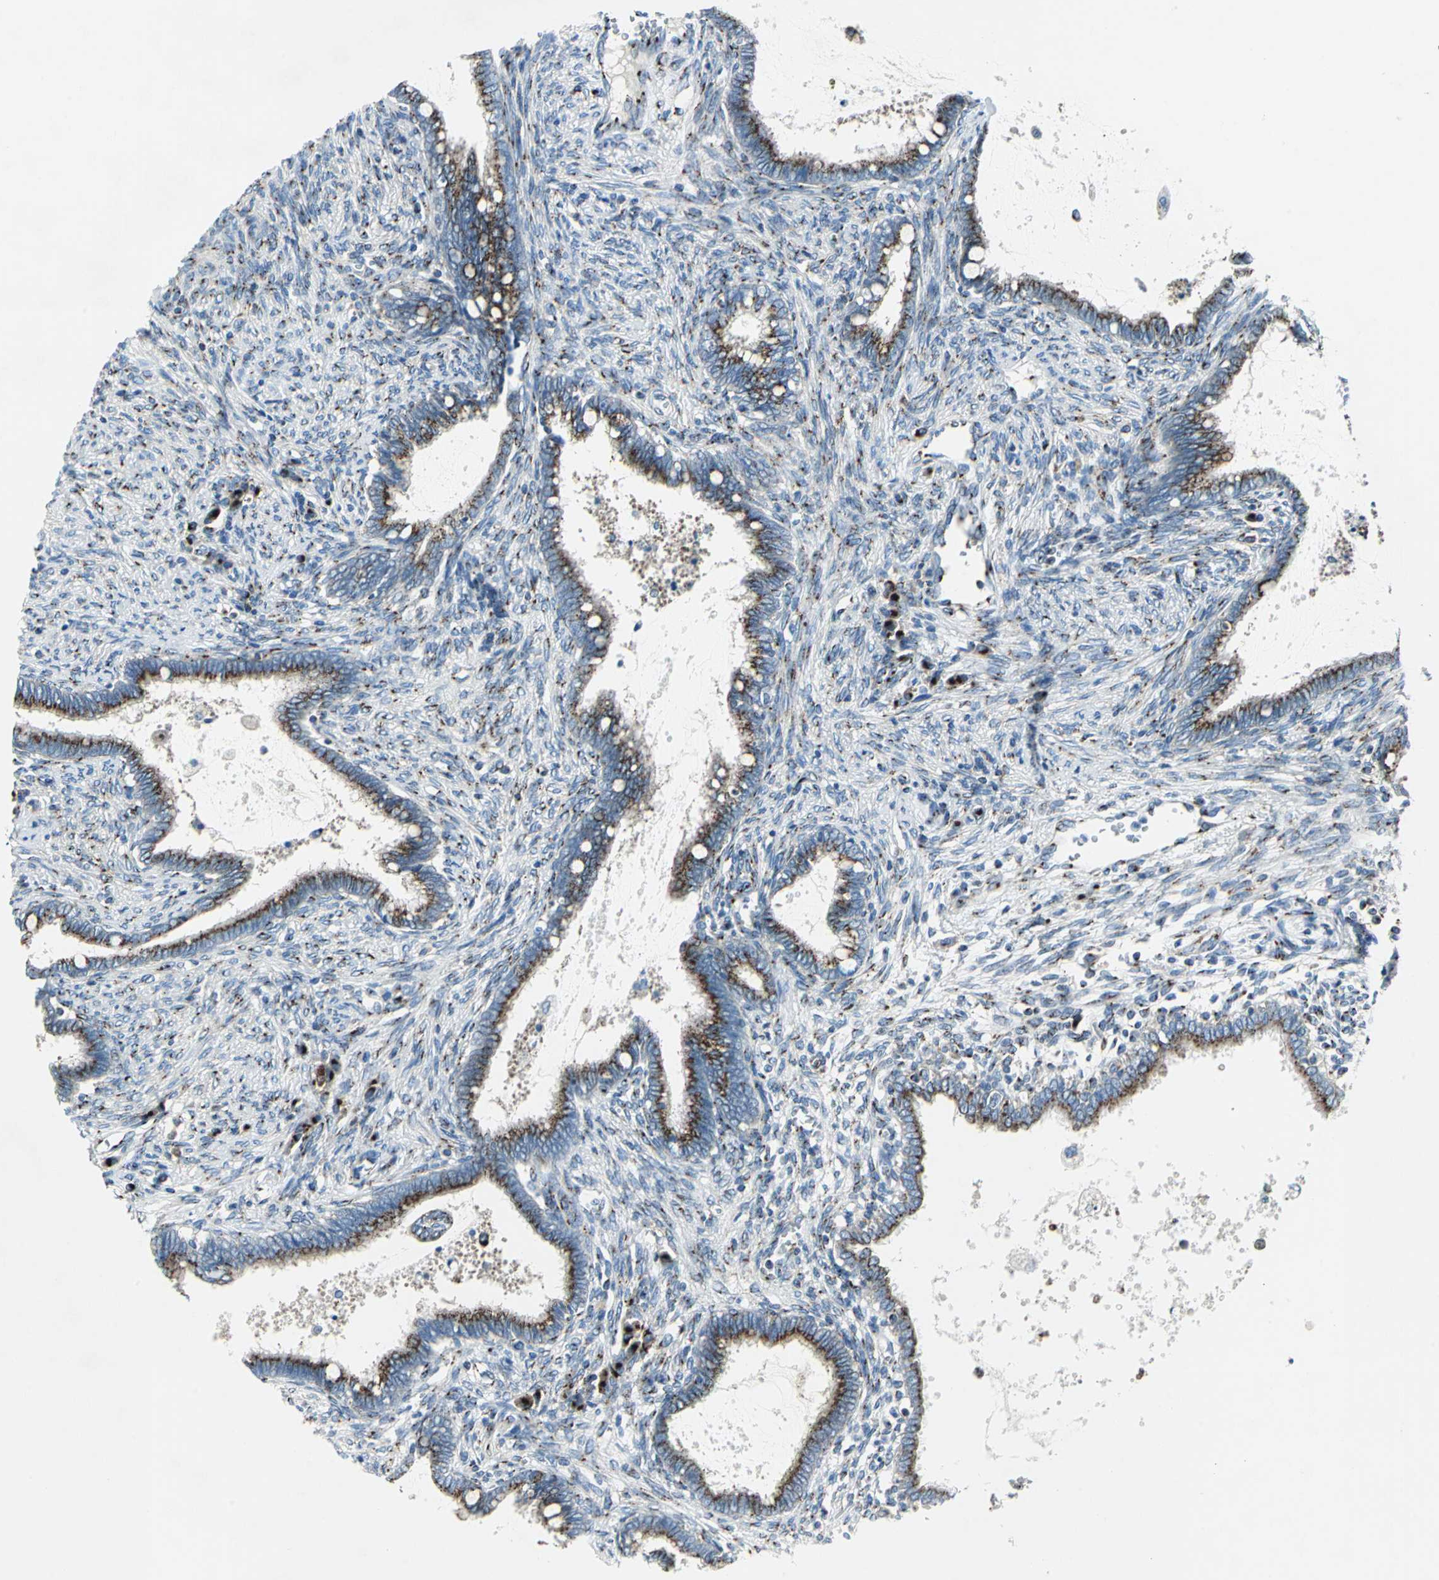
{"staining": {"intensity": "strong", "quantity": ">75%", "location": "cytoplasmic/membranous"}, "tissue": "cervical cancer", "cell_type": "Tumor cells", "image_type": "cancer", "snomed": [{"axis": "morphology", "description": "Adenocarcinoma, NOS"}, {"axis": "topography", "description": "Cervix"}], "caption": "The micrograph displays staining of cervical cancer, revealing strong cytoplasmic/membranous protein positivity (brown color) within tumor cells.", "gene": "GPR3", "patient": {"sex": "female", "age": 44}}